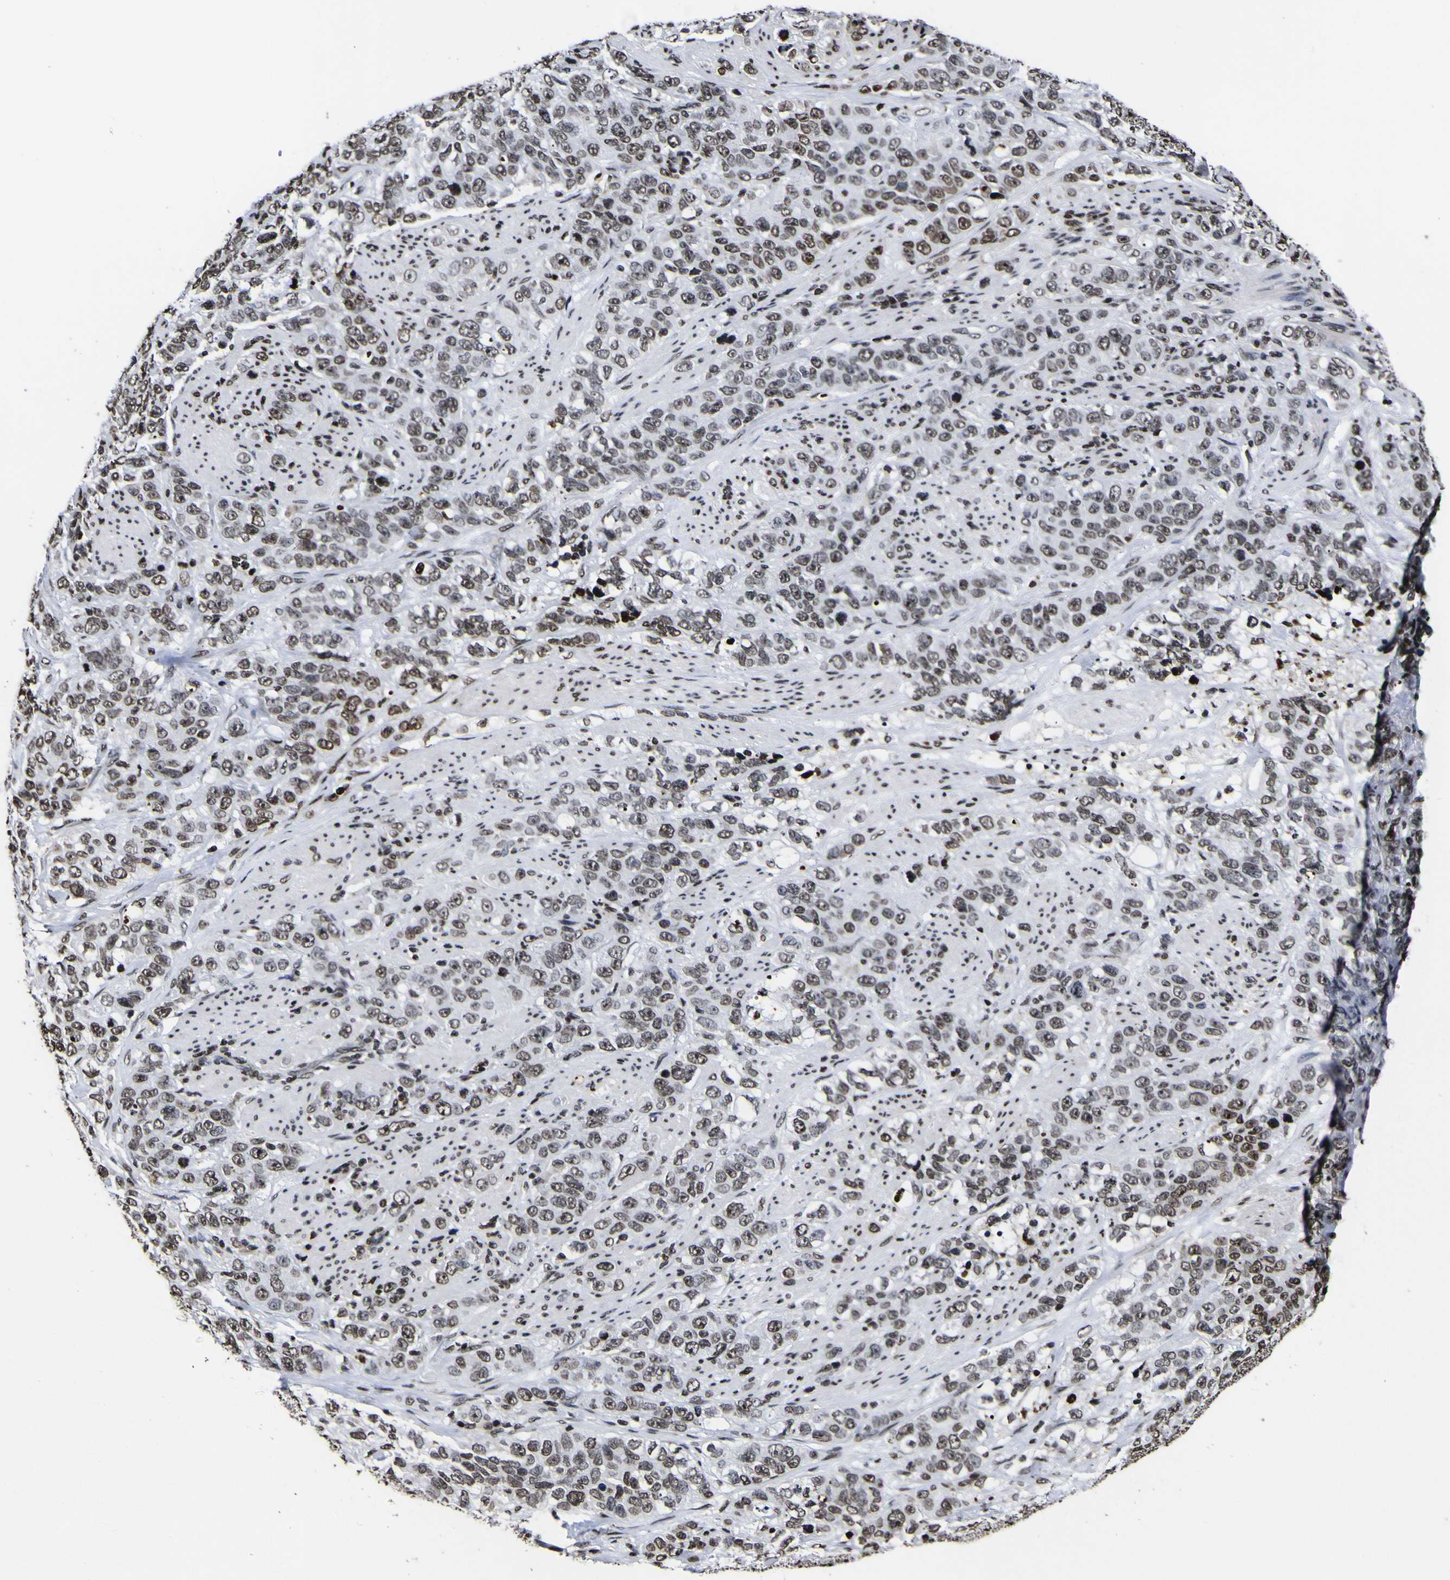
{"staining": {"intensity": "moderate", "quantity": "25%-75%", "location": "nuclear"}, "tissue": "stomach cancer", "cell_type": "Tumor cells", "image_type": "cancer", "snomed": [{"axis": "morphology", "description": "Adenocarcinoma, NOS"}, {"axis": "topography", "description": "Stomach"}], "caption": "A micrograph of human stomach cancer (adenocarcinoma) stained for a protein demonstrates moderate nuclear brown staining in tumor cells. The staining is performed using DAB brown chromogen to label protein expression. The nuclei are counter-stained blue using hematoxylin.", "gene": "PIAS1", "patient": {"sex": "male", "age": 48}}